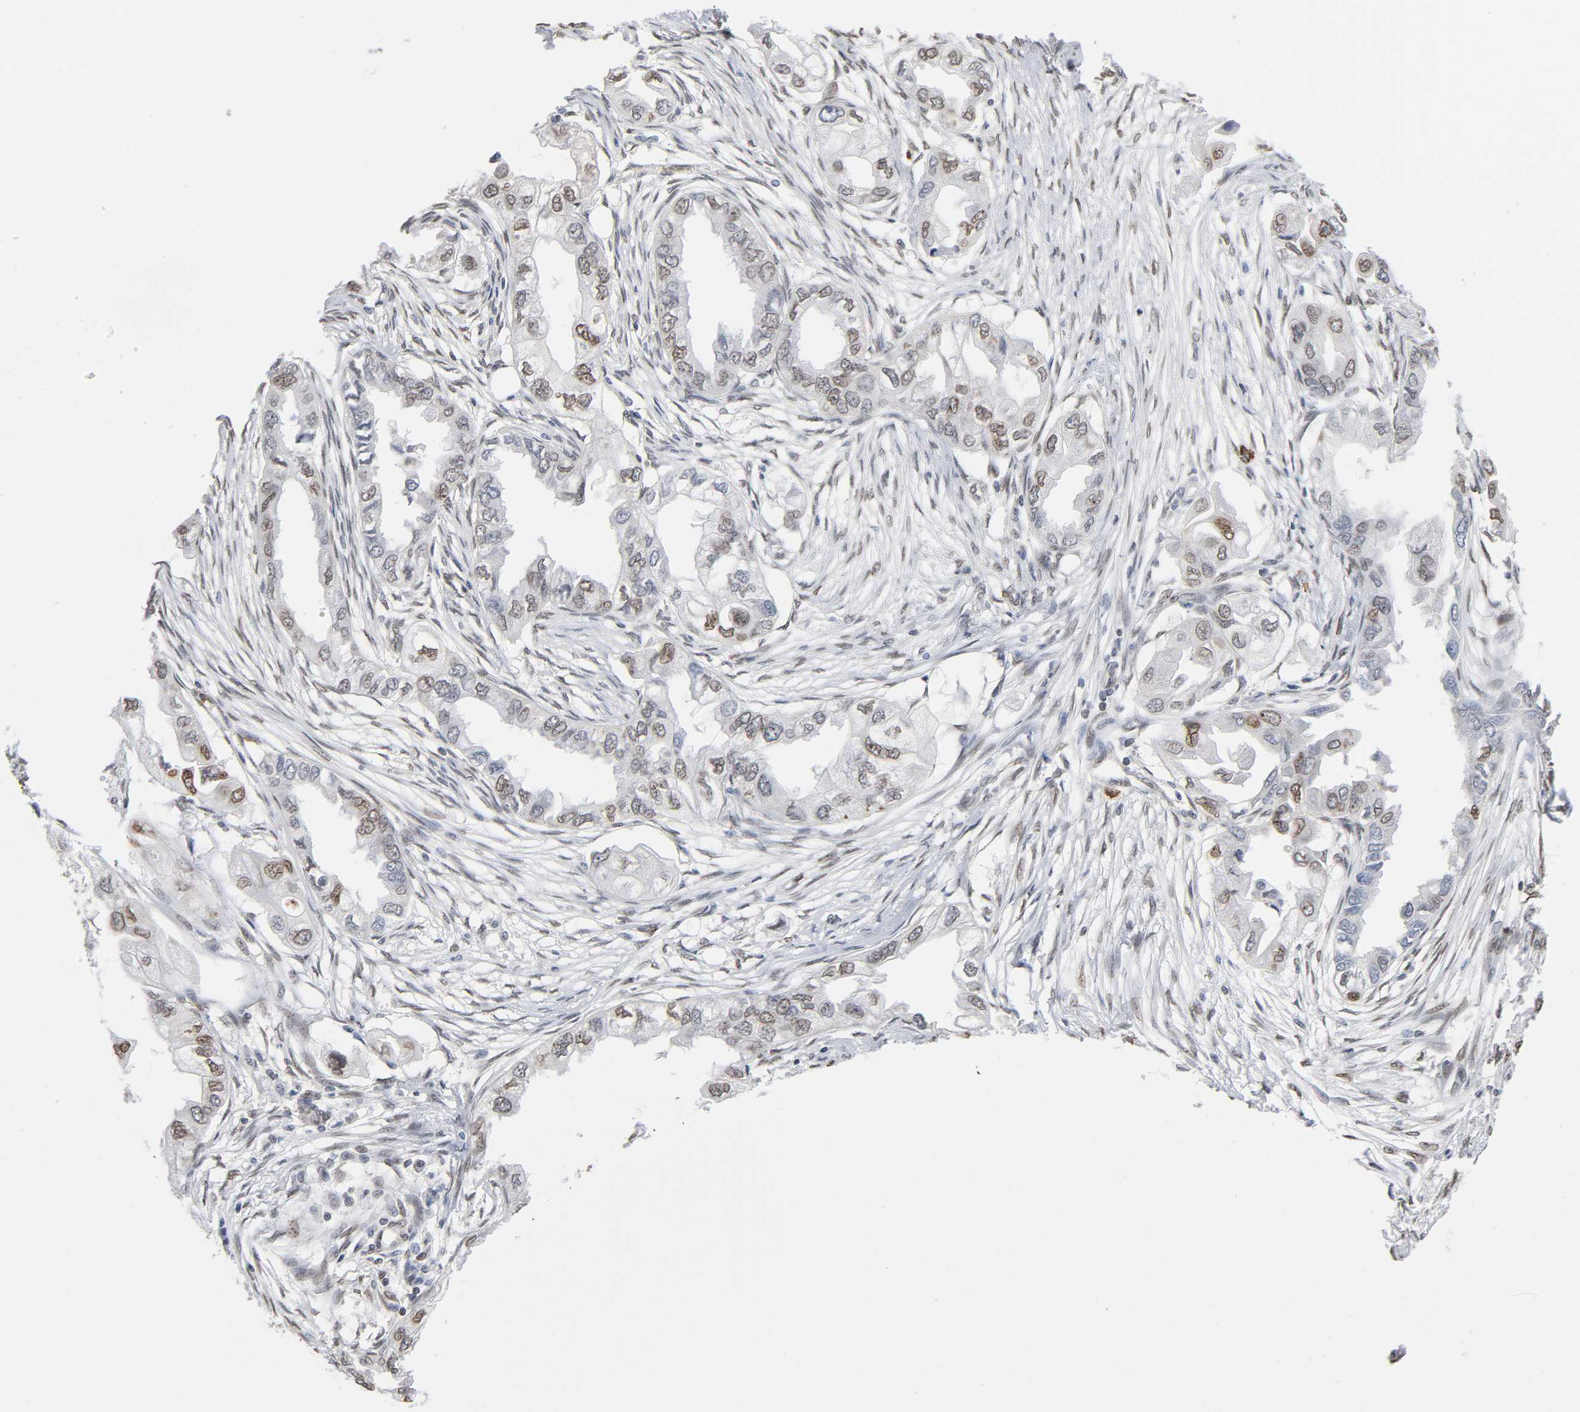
{"staining": {"intensity": "moderate", "quantity": ">75%", "location": "nuclear"}, "tissue": "endometrial cancer", "cell_type": "Tumor cells", "image_type": "cancer", "snomed": [{"axis": "morphology", "description": "Adenocarcinoma, NOS"}, {"axis": "topography", "description": "Endometrium"}], "caption": "Immunohistochemical staining of human endometrial adenocarcinoma shows moderate nuclear protein expression in approximately >75% of tumor cells.", "gene": "SUMO1", "patient": {"sex": "female", "age": 67}}